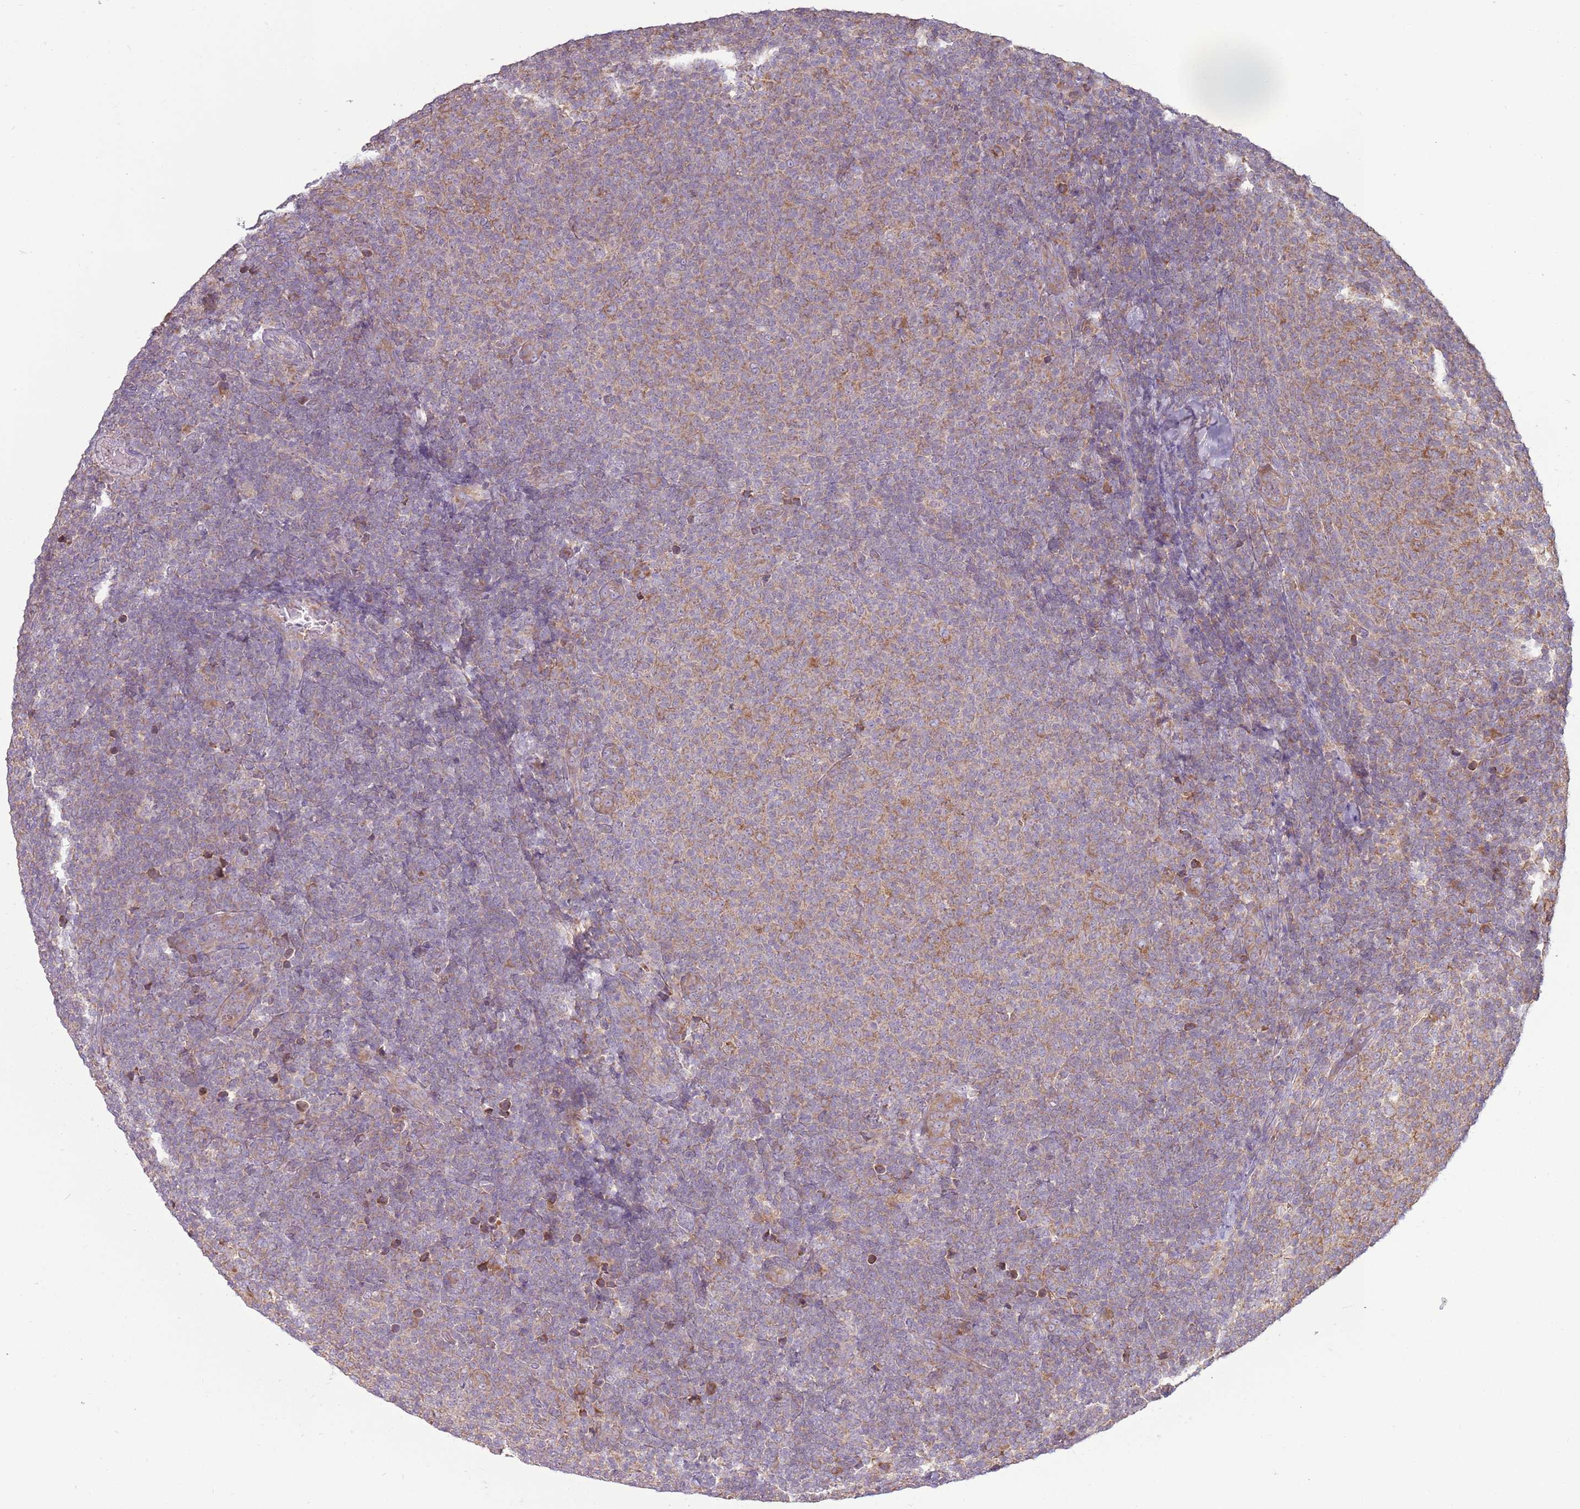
{"staining": {"intensity": "moderate", "quantity": "<25%", "location": "cytoplasmic/membranous"}, "tissue": "lymphoma", "cell_type": "Tumor cells", "image_type": "cancer", "snomed": [{"axis": "morphology", "description": "Malignant lymphoma, non-Hodgkin's type, Low grade"}, {"axis": "topography", "description": "Lymph node"}], "caption": "The micrograph shows immunohistochemical staining of malignant lymphoma, non-Hodgkin's type (low-grade). There is moderate cytoplasmic/membranous positivity is present in approximately <25% of tumor cells.", "gene": "RPL17-C18orf32", "patient": {"sex": "male", "age": 66}}